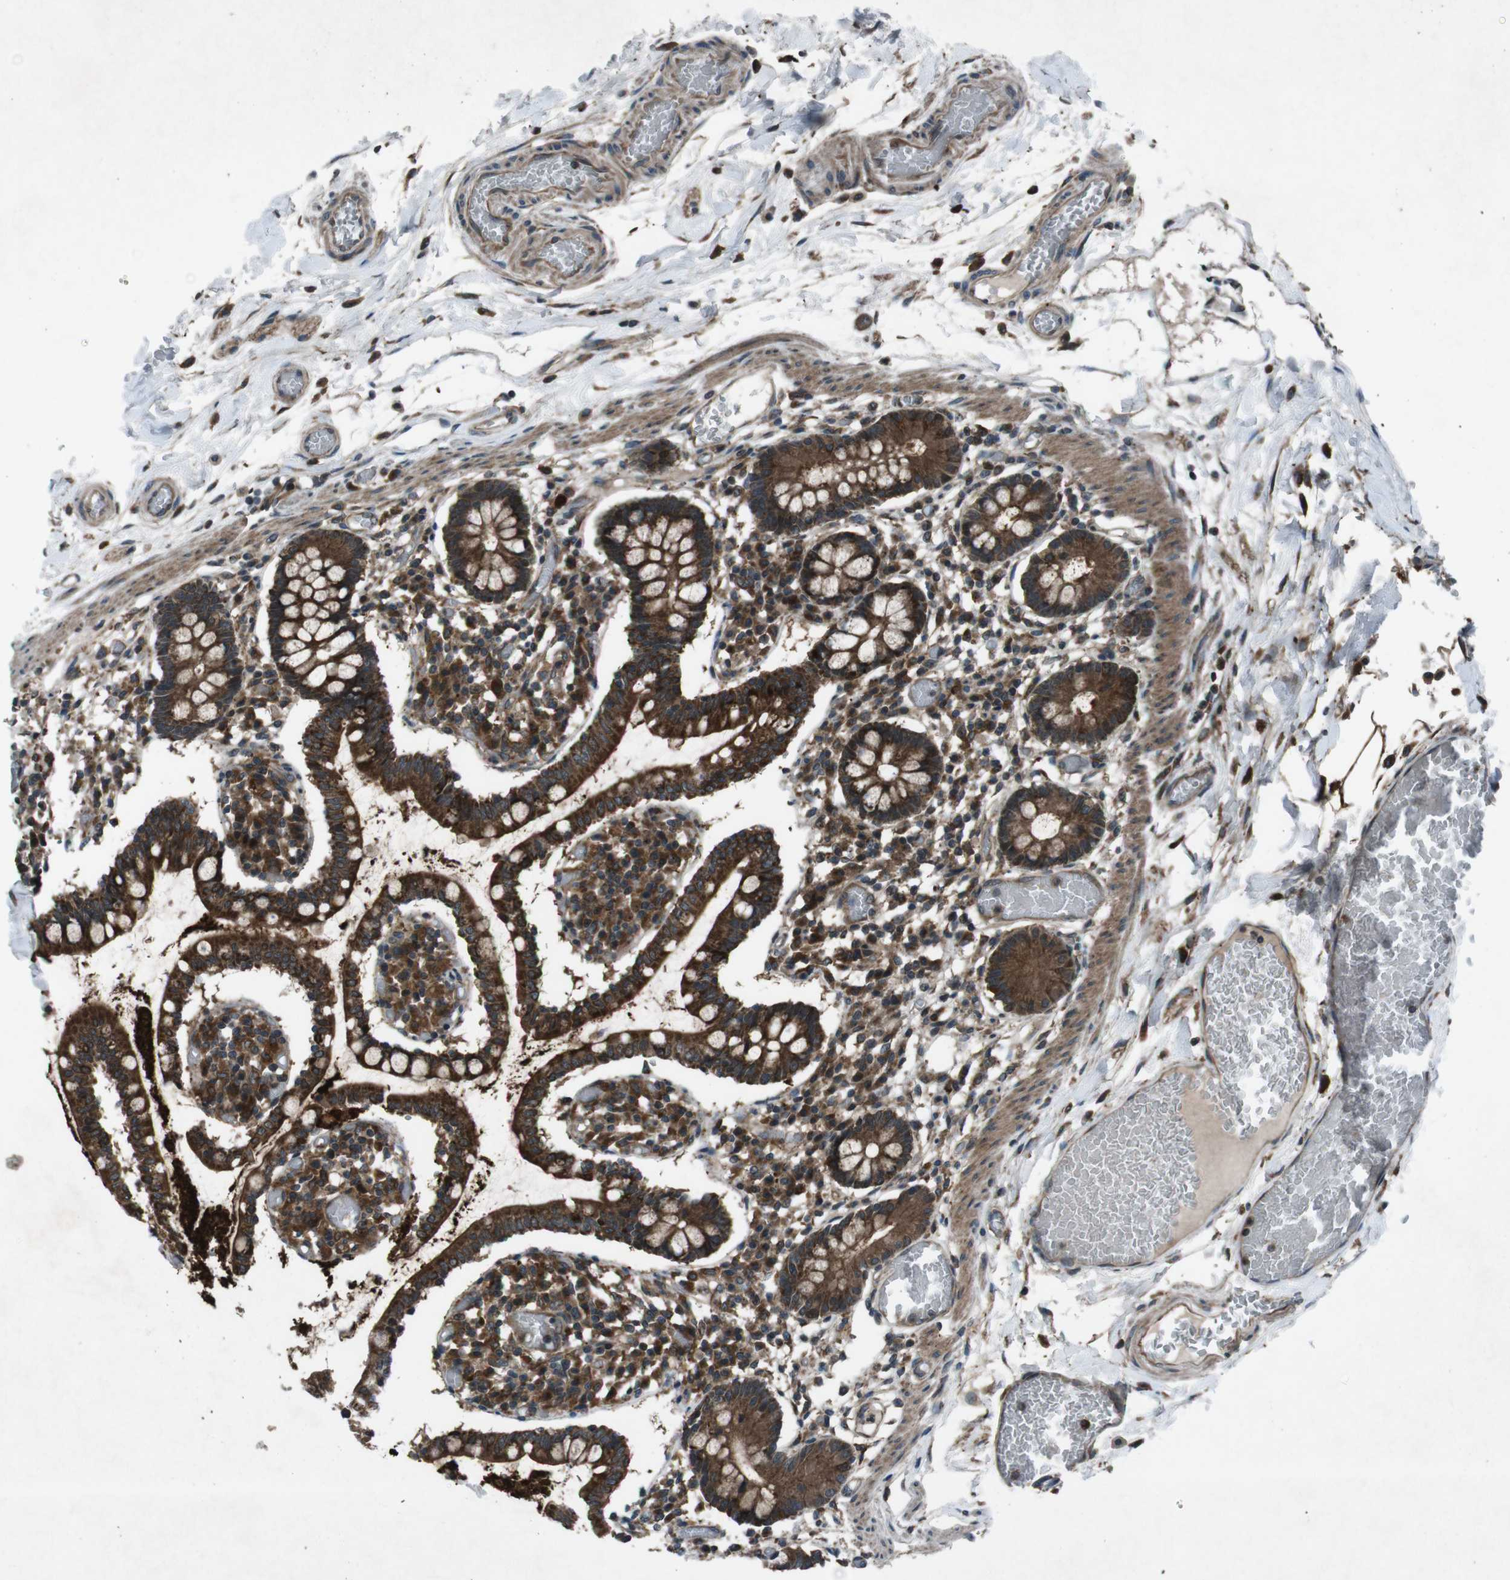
{"staining": {"intensity": "strong", "quantity": ">75%", "location": "cytoplasmic/membranous"}, "tissue": "small intestine", "cell_type": "Glandular cells", "image_type": "normal", "snomed": [{"axis": "morphology", "description": "Normal tissue, NOS"}, {"axis": "topography", "description": "Small intestine"}], "caption": "Immunohistochemical staining of unremarkable human small intestine displays strong cytoplasmic/membranous protein positivity in about >75% of glandular cells.", "gene": "SLC27A4", "patient": {"sex": "female", "age": 61}}